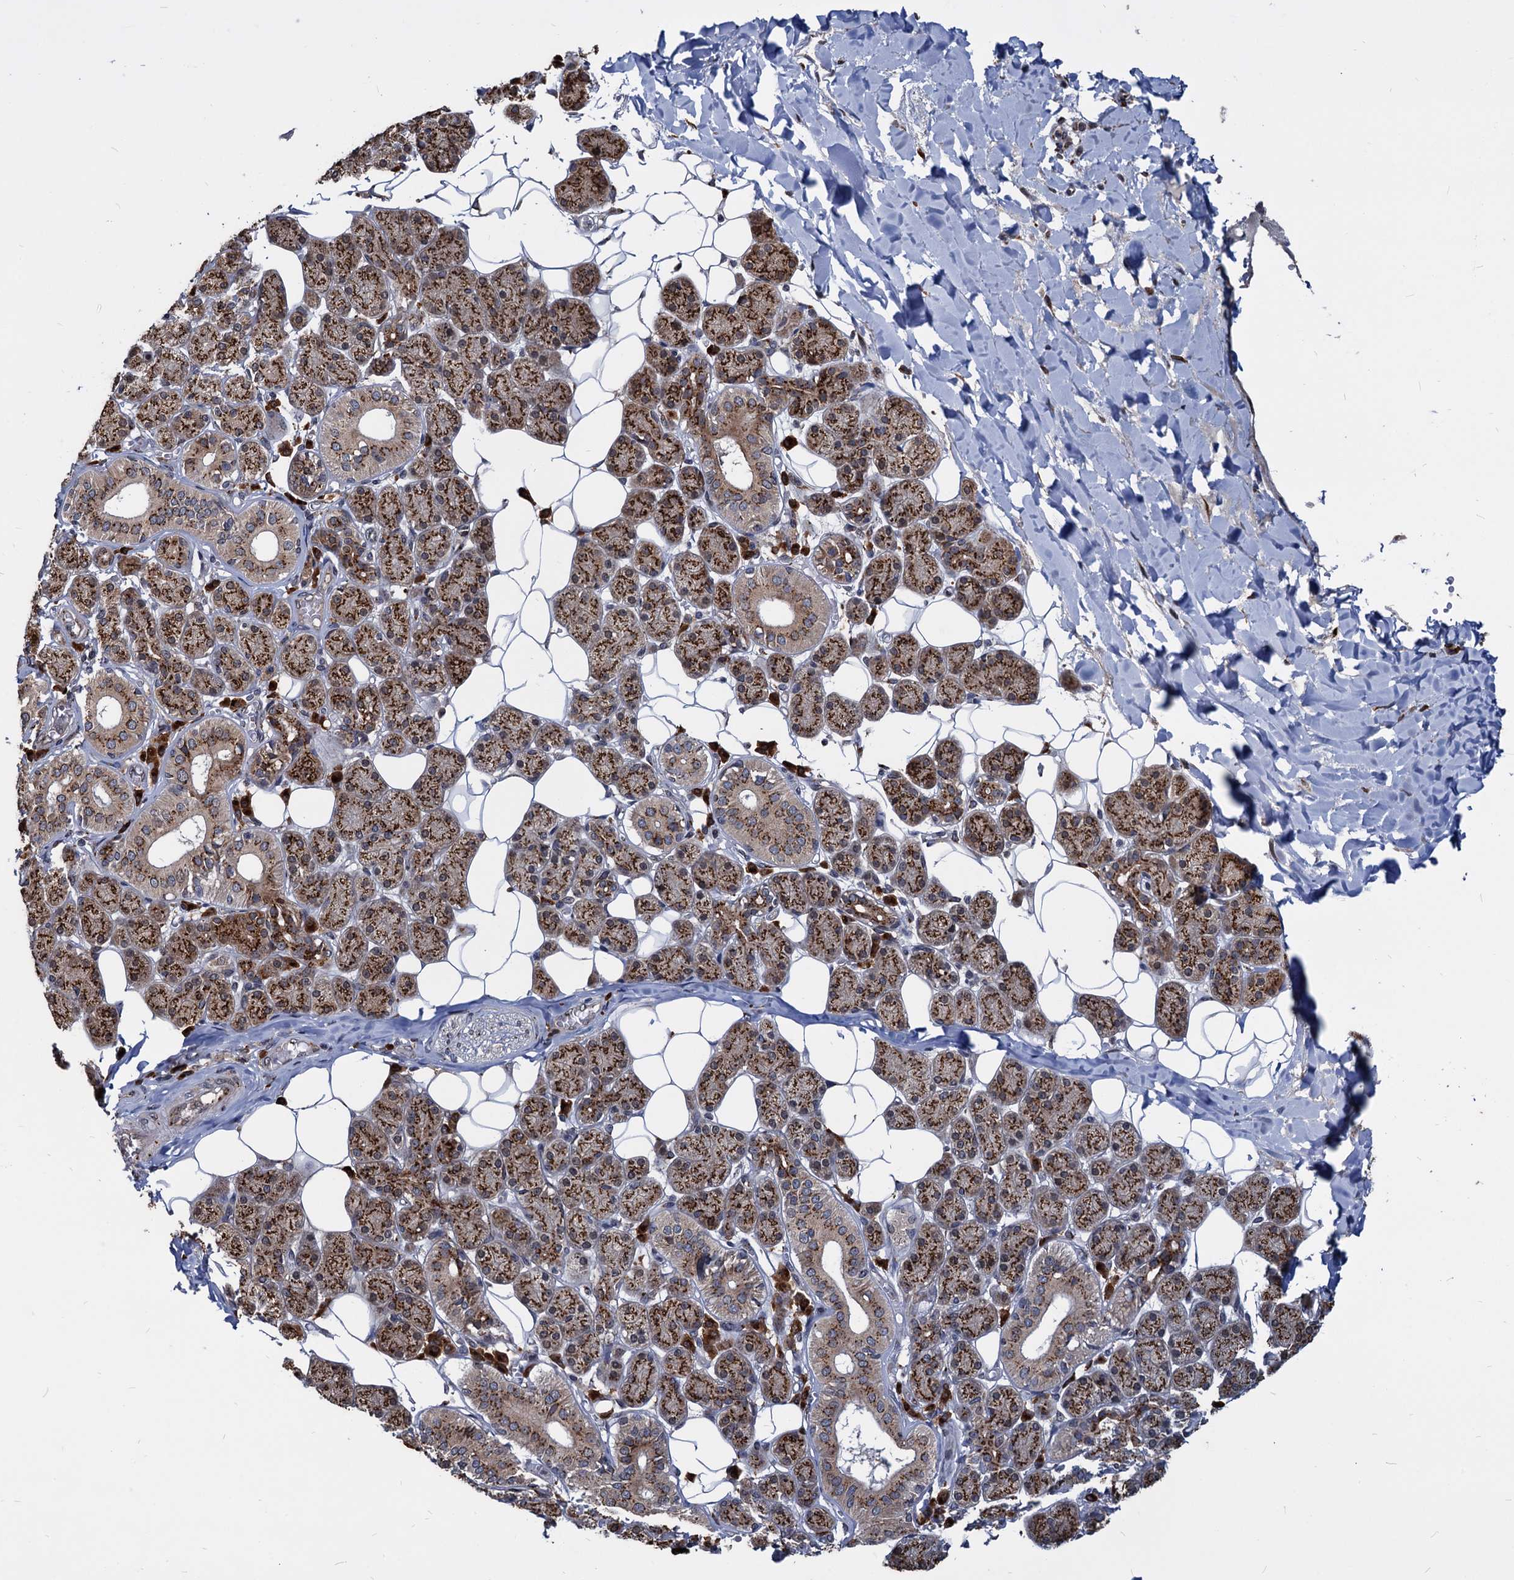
{"staining": {"intensity": "strong", "quantity": ">75%", "location": "cytoplasmic/membranous"}, "tissue": "salivary gland", "cell_type": "Glandular cells", "image_type": "normal", "snomed": [{"axis": "morphology", "description": "Normal tissue, NOS"}, {"axis": "topography", "description": "Salivary gland"}], "caption": "The photomicrograph displays immunohistochemical staining of normal salivary gland. There is strong cytoplasmic/membranous positivity is identified in approximately >75% of glandular cells. (Stains: DAB (3,3'-diaminobenzidine) in brown, nuclei in blue, Microscopy: brightfield microscopy at high magnification).", "gene": "SAAL1", "patient": {"sex": "female", "age": 33}}